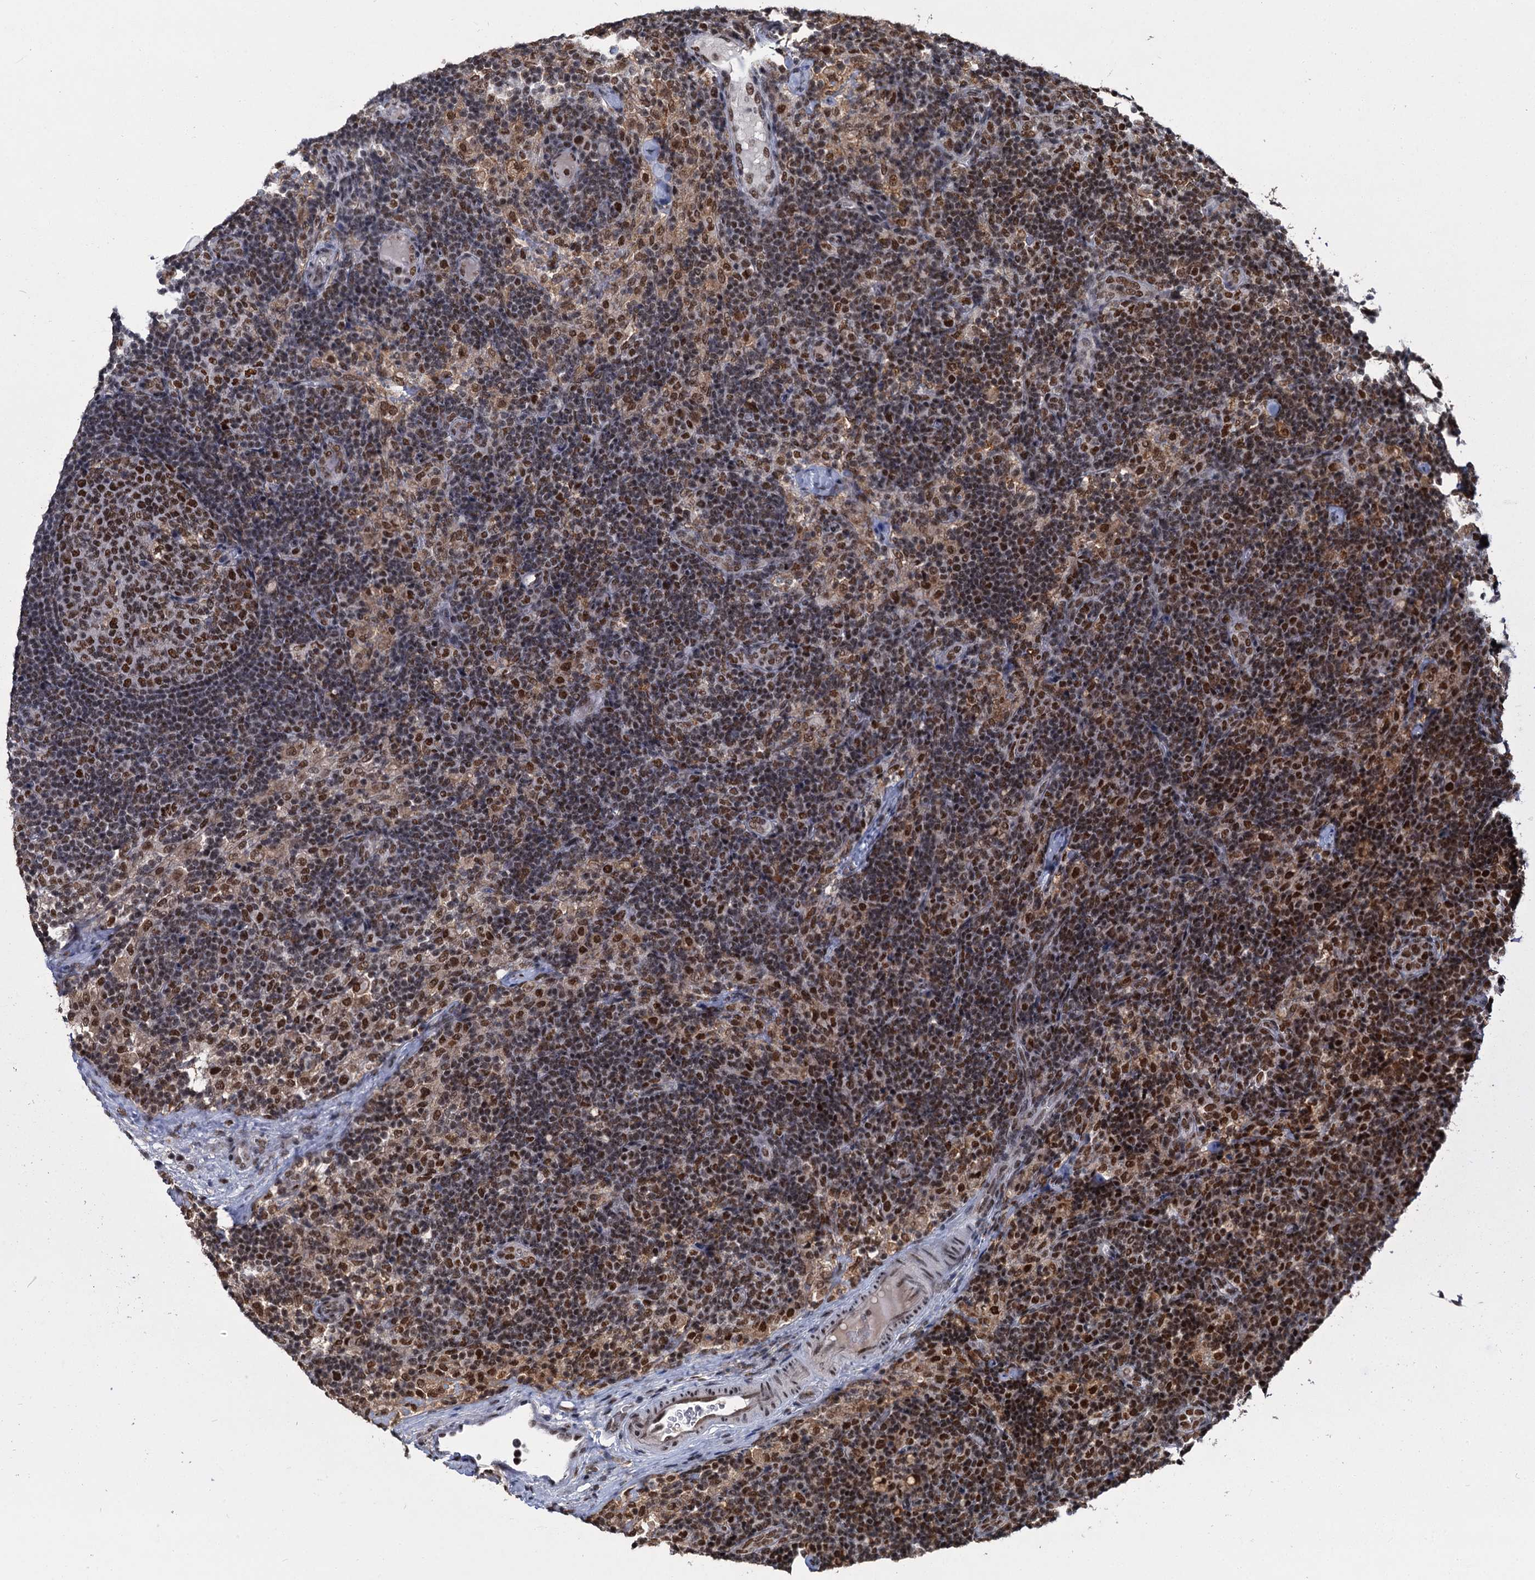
{"staining": {"intensity": "moderate", "quantity": "25%-75%", "location": "nuclear"}, "tissue": "lymph node", "cell_type": "Germinal center cells", "image_type": "normal", "snomed": [{"axis": "morphology", "description": "Normal tissue, NOS"}, {"axis": "topography", "description": "Lymph node"}], "caption": "Germinal center cells show moderate nuclear expression in approximately 25%-75% of cells in normal lymph node.", "gene": "PPHLN1", "patient": {"sex": "female", "age": 22}}